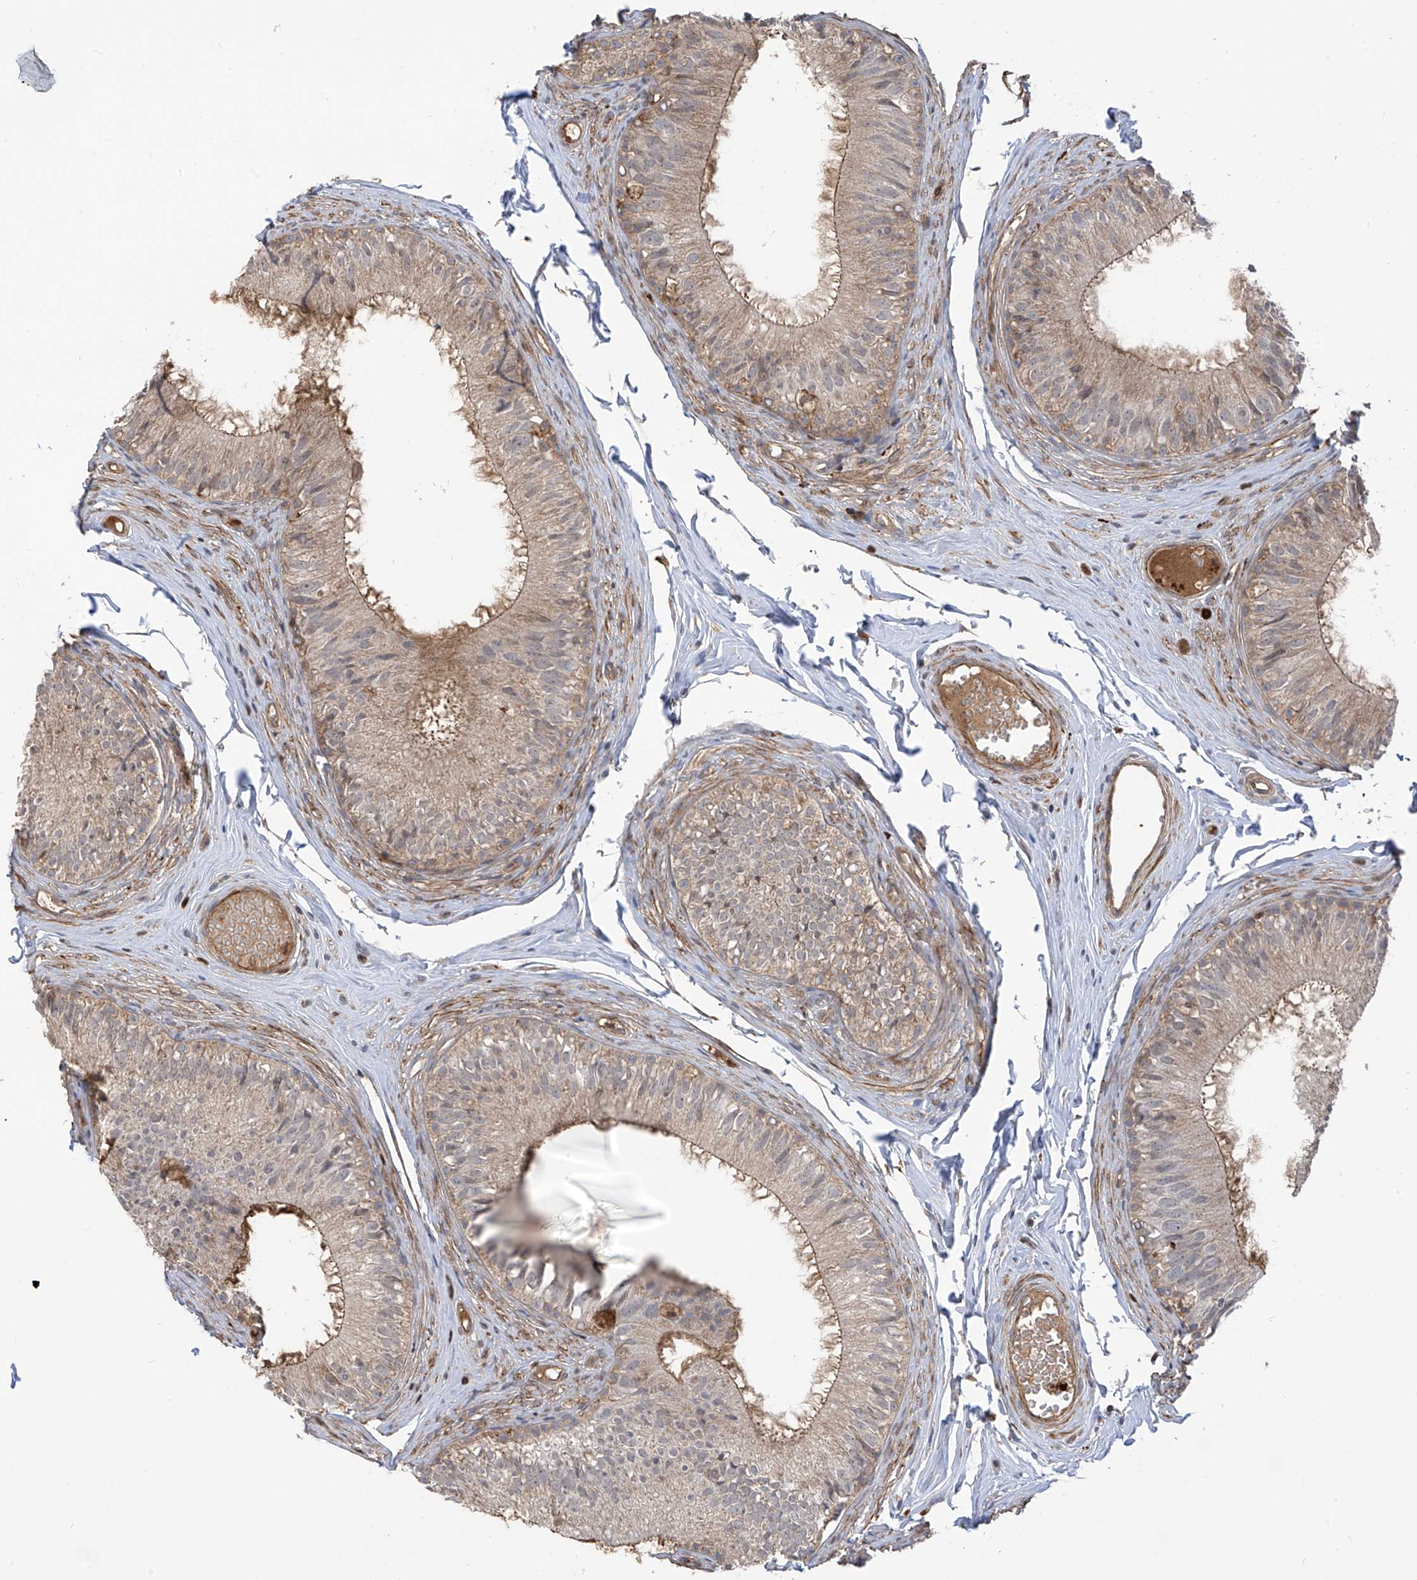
{"staining": {"intensity": "weak", "quantity": "25%-75%", "location": "cytoplasmic/membranous"}, "tissue": "epididymis", "cell_type": "Glandular cells", "image_type": "normal", "snomed": [{"axis": "morphology", "description": "Normal tissue, NOS"}, {"axis": "morphology", "description": "Seminoma in situ"}, {"axis": "topography", "description": "Testis"}, {"axis": "topography", "description": "Epididymis"}], "caption": "Approximately 25%-75% of glandular cells in normal human epididymis reveal weak cytoplasmic/membranous protein staining as visualized by brown immunohistochemical staining.", "gene": "ATAD2B", "patient": {"sex": "male", "age": 28}}